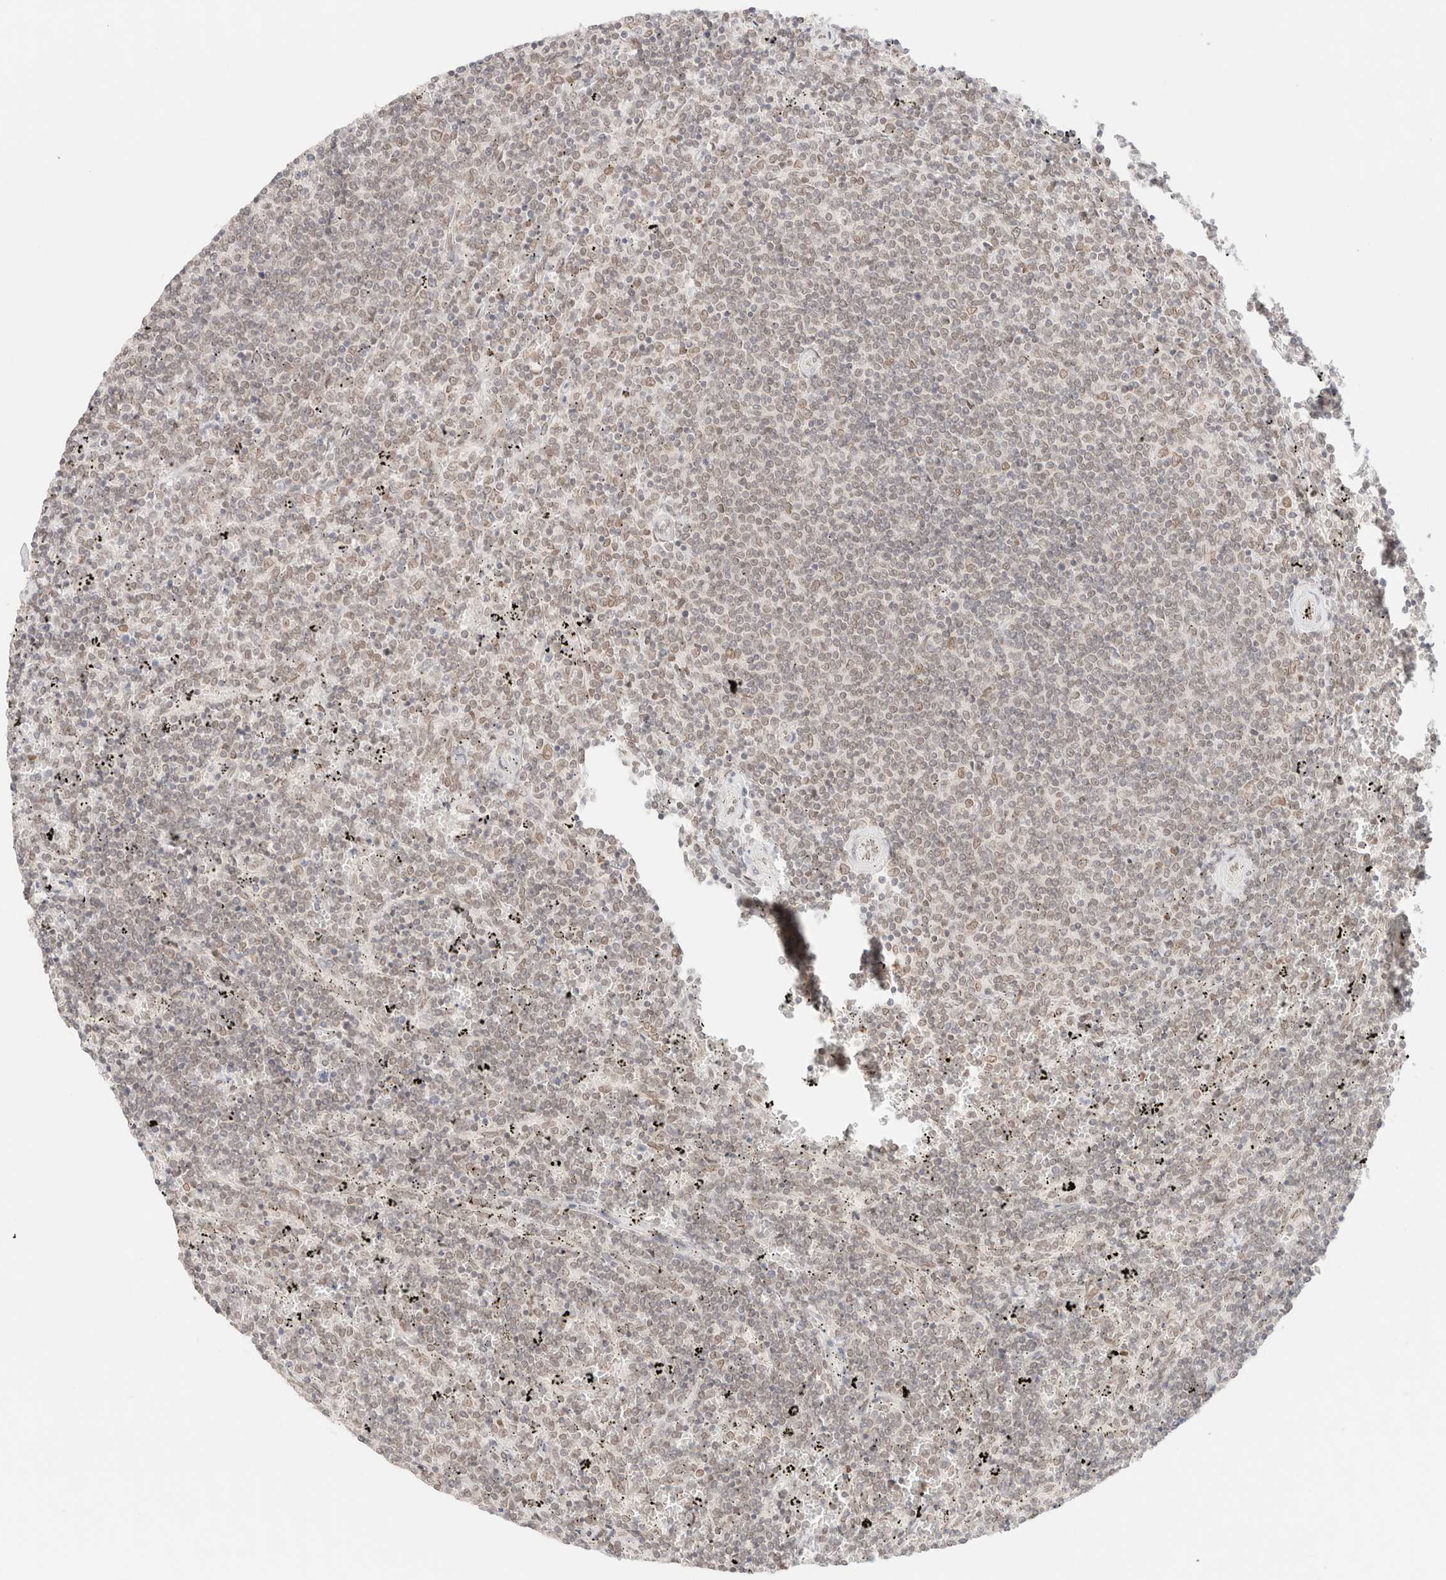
{"staining": {"intensity": "weak", "quantity": "<25%", "location": "nuclear"}, "tissue": "lymphoma", "cell_type": "Tumor cells", "image_type": "cancer", "snomed": [{"axis": "morphology", "description": "Malignant lymphoma, non-Hodgkin's type, Low grade"}, {"axis": "topography", "description": "Spleen"}], "caption": "An image of human lymphoma is negative for staining in tumor cells. (Stains: DAB (3,3'-diaminobenzidine) immunohistochemistry with hematoxylin counter stain, Microscopy: brightfield microscopy at high magnification).", "gene": "ZNF770", "patient": {"sex": "female", "age": 50}}